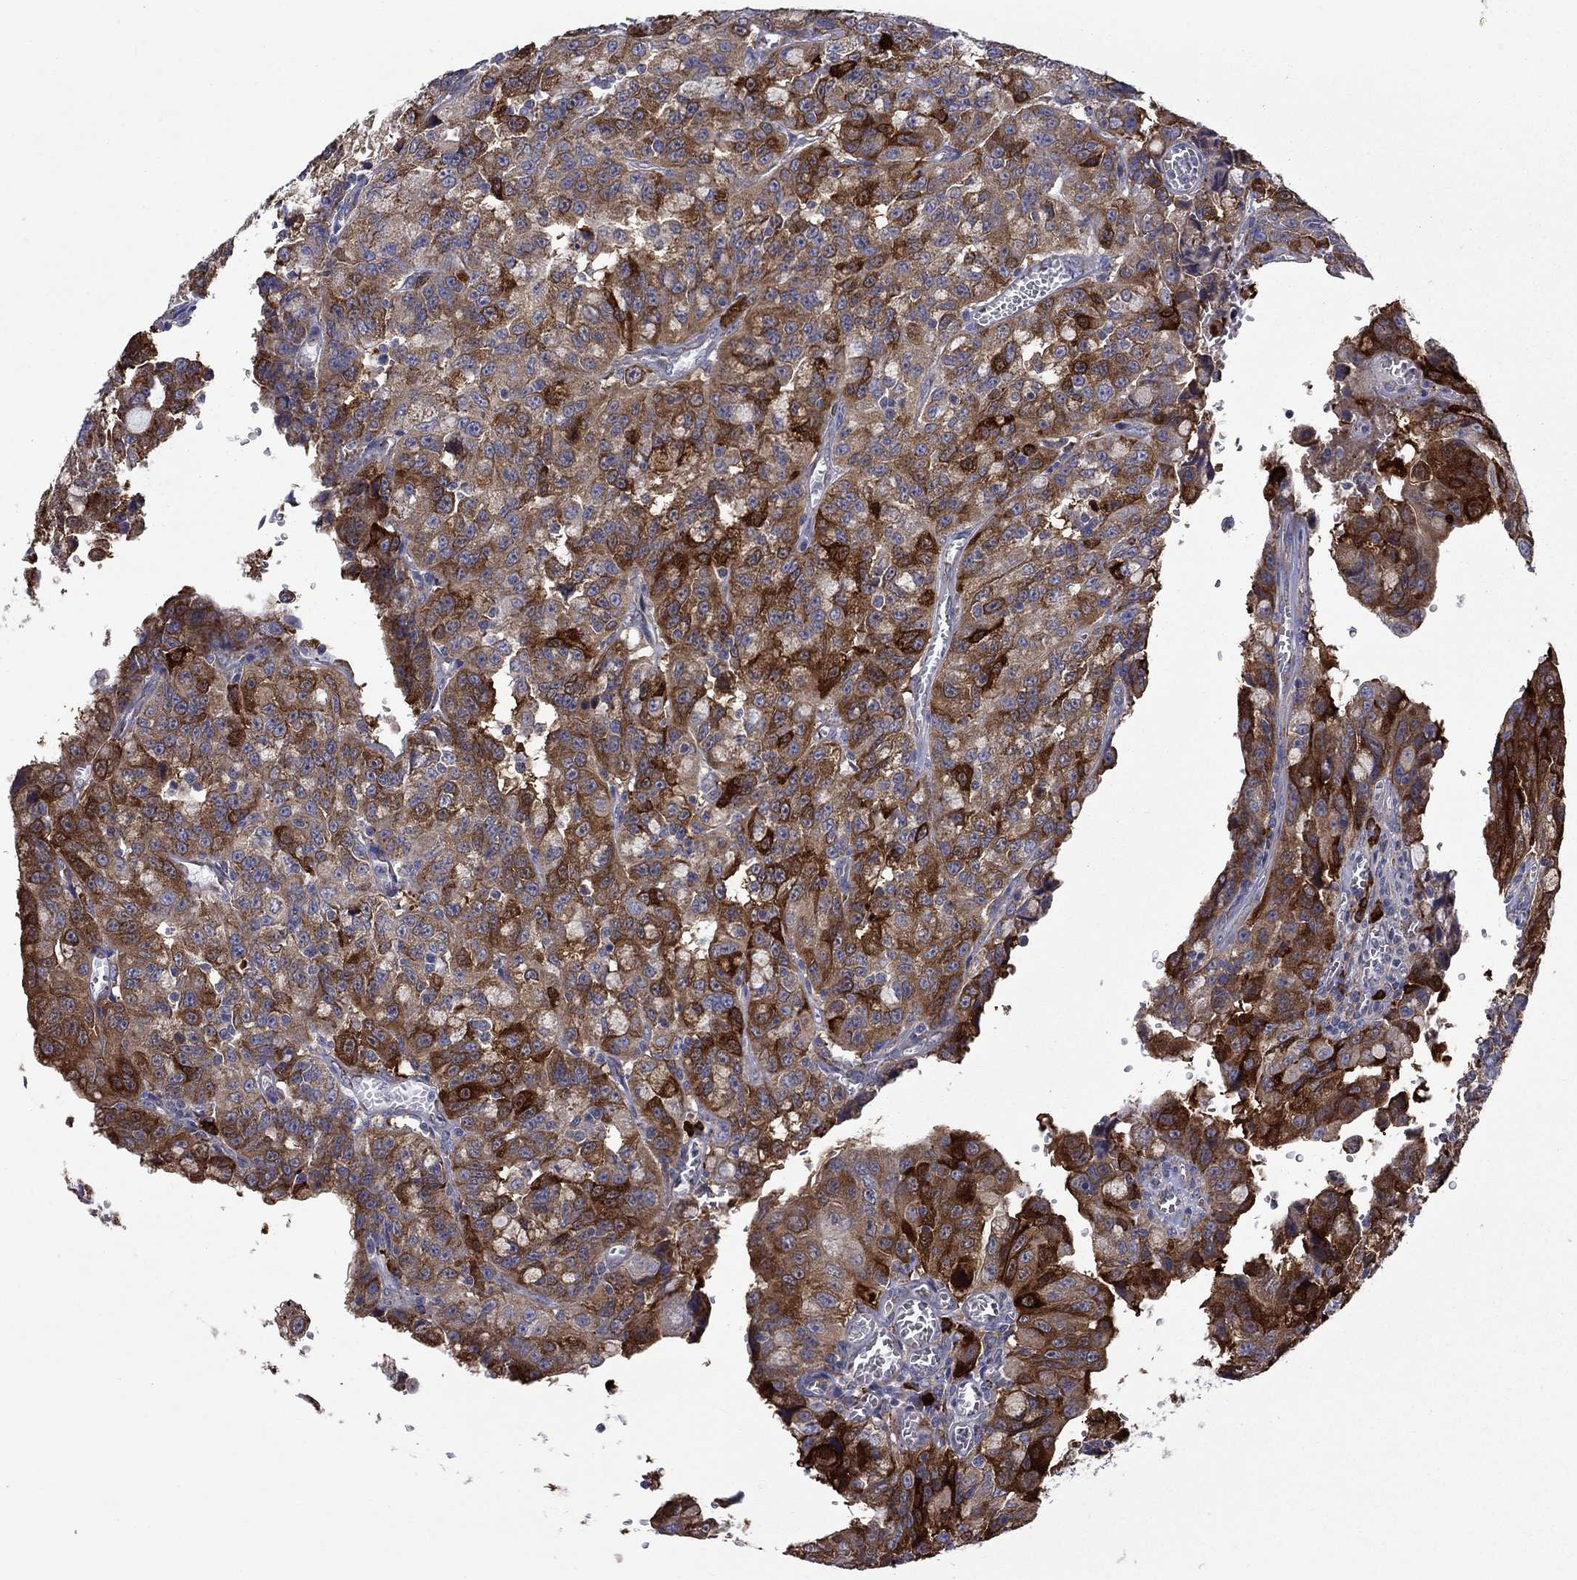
{"staining": {"intensity": "strong", "quantity": "25%-75%", "location": "cytoplasmic/membranous"}, "tissue": "urothelial cancer", "cell_type": "Tumor cells", "image_type": "cancer", "snomed": [{"axis": "morphology", "description": "Urothelial carcinoma, NOS"}, {"axis": "morphology", "description": "Urothelial carcinoma, High grade"}, {"axis": "topography", "description": "Urinary bladder"}], "caption": "Urothelial cancer was stained to show a protein in brown. There is high levels of strong cytoplasmic/membranous expression in about 25%-75% of tumor cells. Using DAB (3,3'-diaminobenzidine) (brown) and hematoxylin (blue) stains, captured at high magnification using brightfield microscopy.", "gene": "ASNS", "patient": {"sex": "female", "age": 73}}